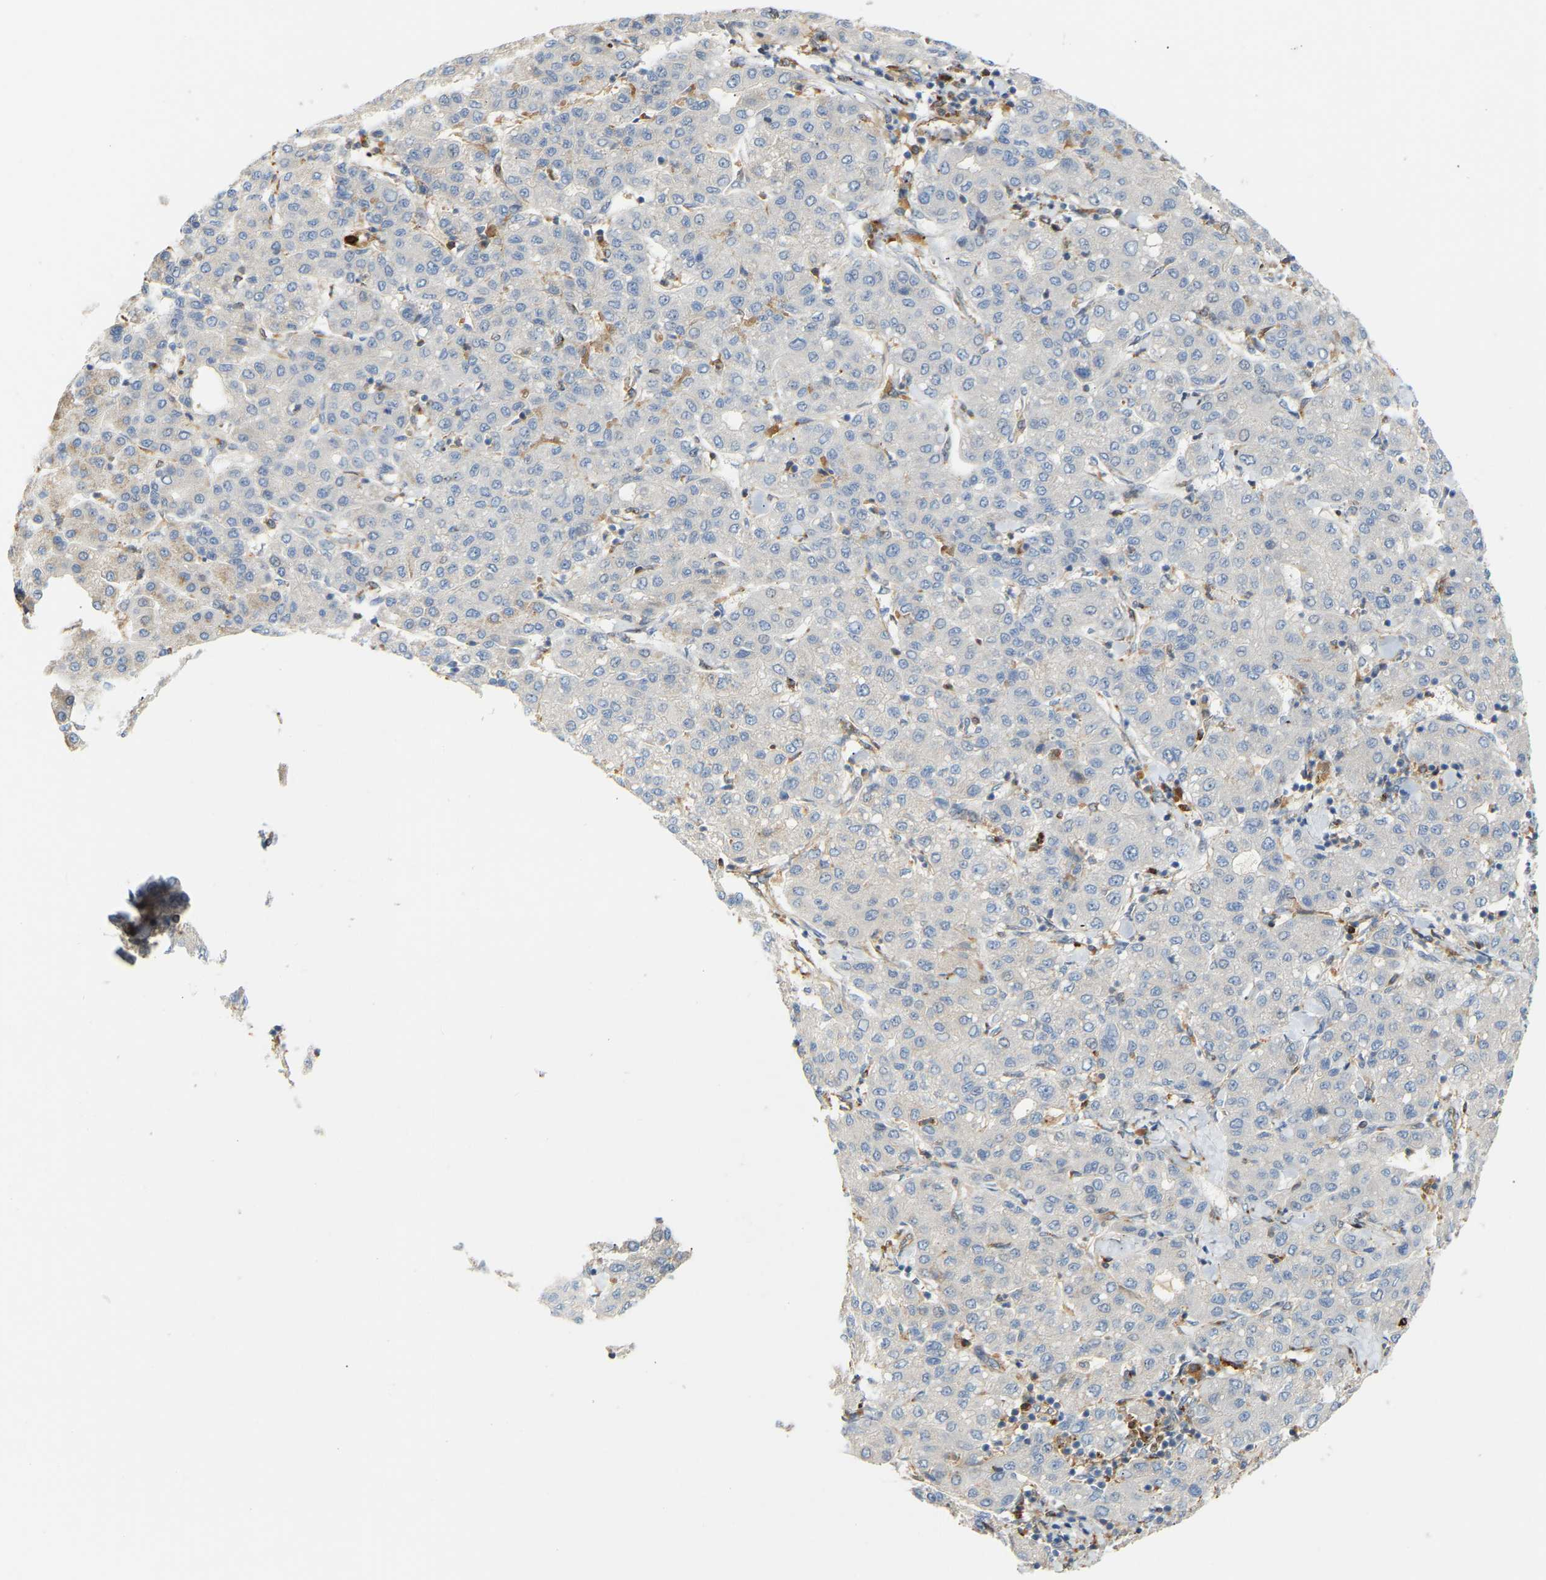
{"staining": {"intensity": "negative", "quantity": "none", "location": "none"}, "tissue": "liver cancer", "cell_type": "Tumor cells", "image_type": "cancer", "snomed": [{"axis": "morphology", "description": "Carcinoma, Hepatocellular, NOS"}, {"axis": "topography", "description": "Liver"}], "caption": "Hepatocellular carcinoma (liver) was stained to show a protein in brown. There is no significant positivity in tumor cells.", "gene": "PLCG2", "patient": {"sex": "male", "age": 65}}